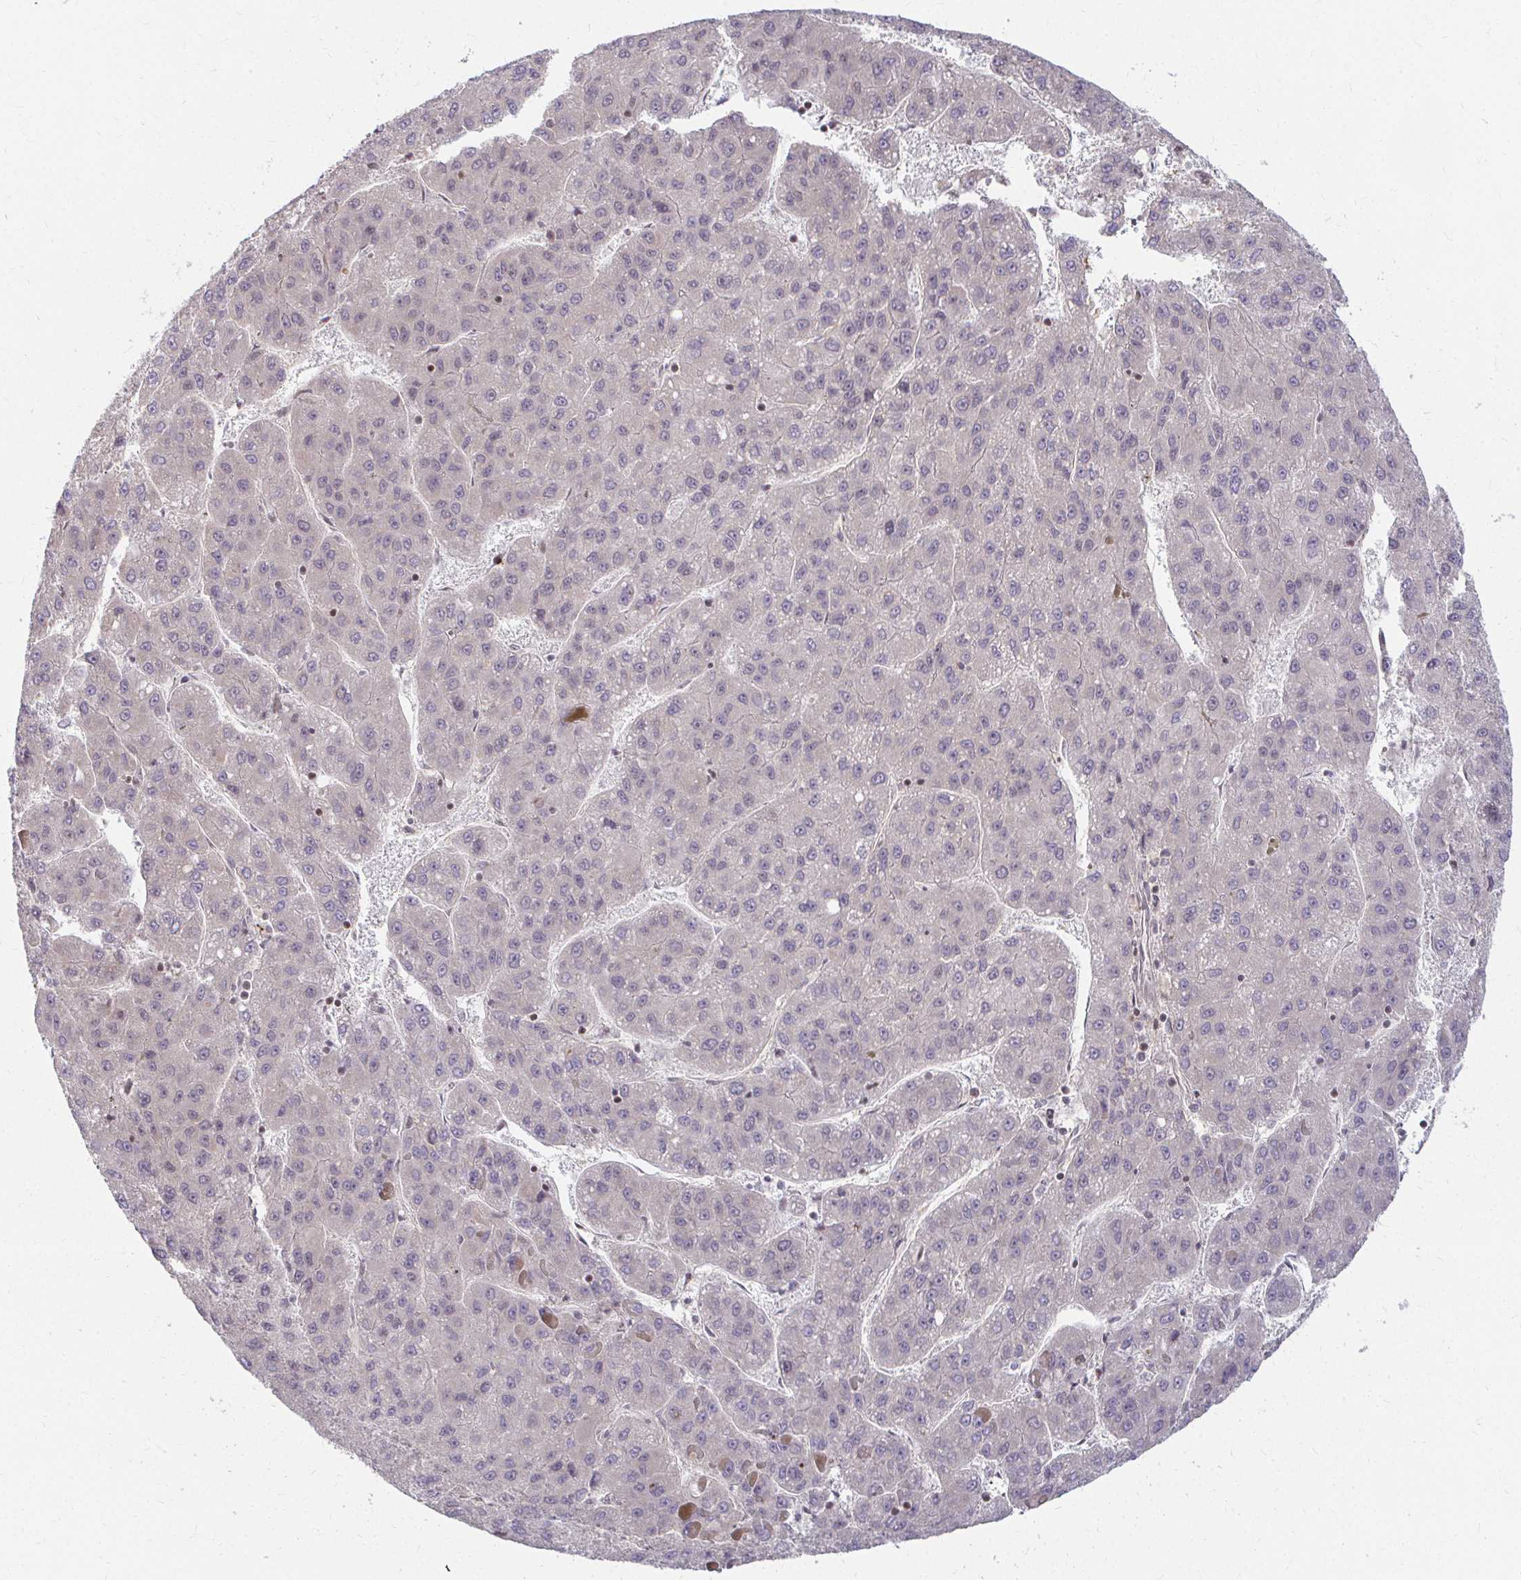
{"staining": {"intensity": "negative", "quantity": "none", "location": "none"}, "tissue": "liver cancer", "cell_type": "Tumor cells", "image_type": "cancer", "snomed": [{"axis": "morphology", "description": "Carcinoma, Hepatocellular, NOS"}, {"axis": "topography", "description": "Liver"}], "caption": "A histopathology image of human liver hepatocellular carcinoma is negative for staining in tumor cells. (Brightfield microscopy of DAB (3,3'-diaminobenzidine) immunohistochemistry at high magnification).", "gene": "ANK3", "patient": {"sex": "female", "age": 82}}